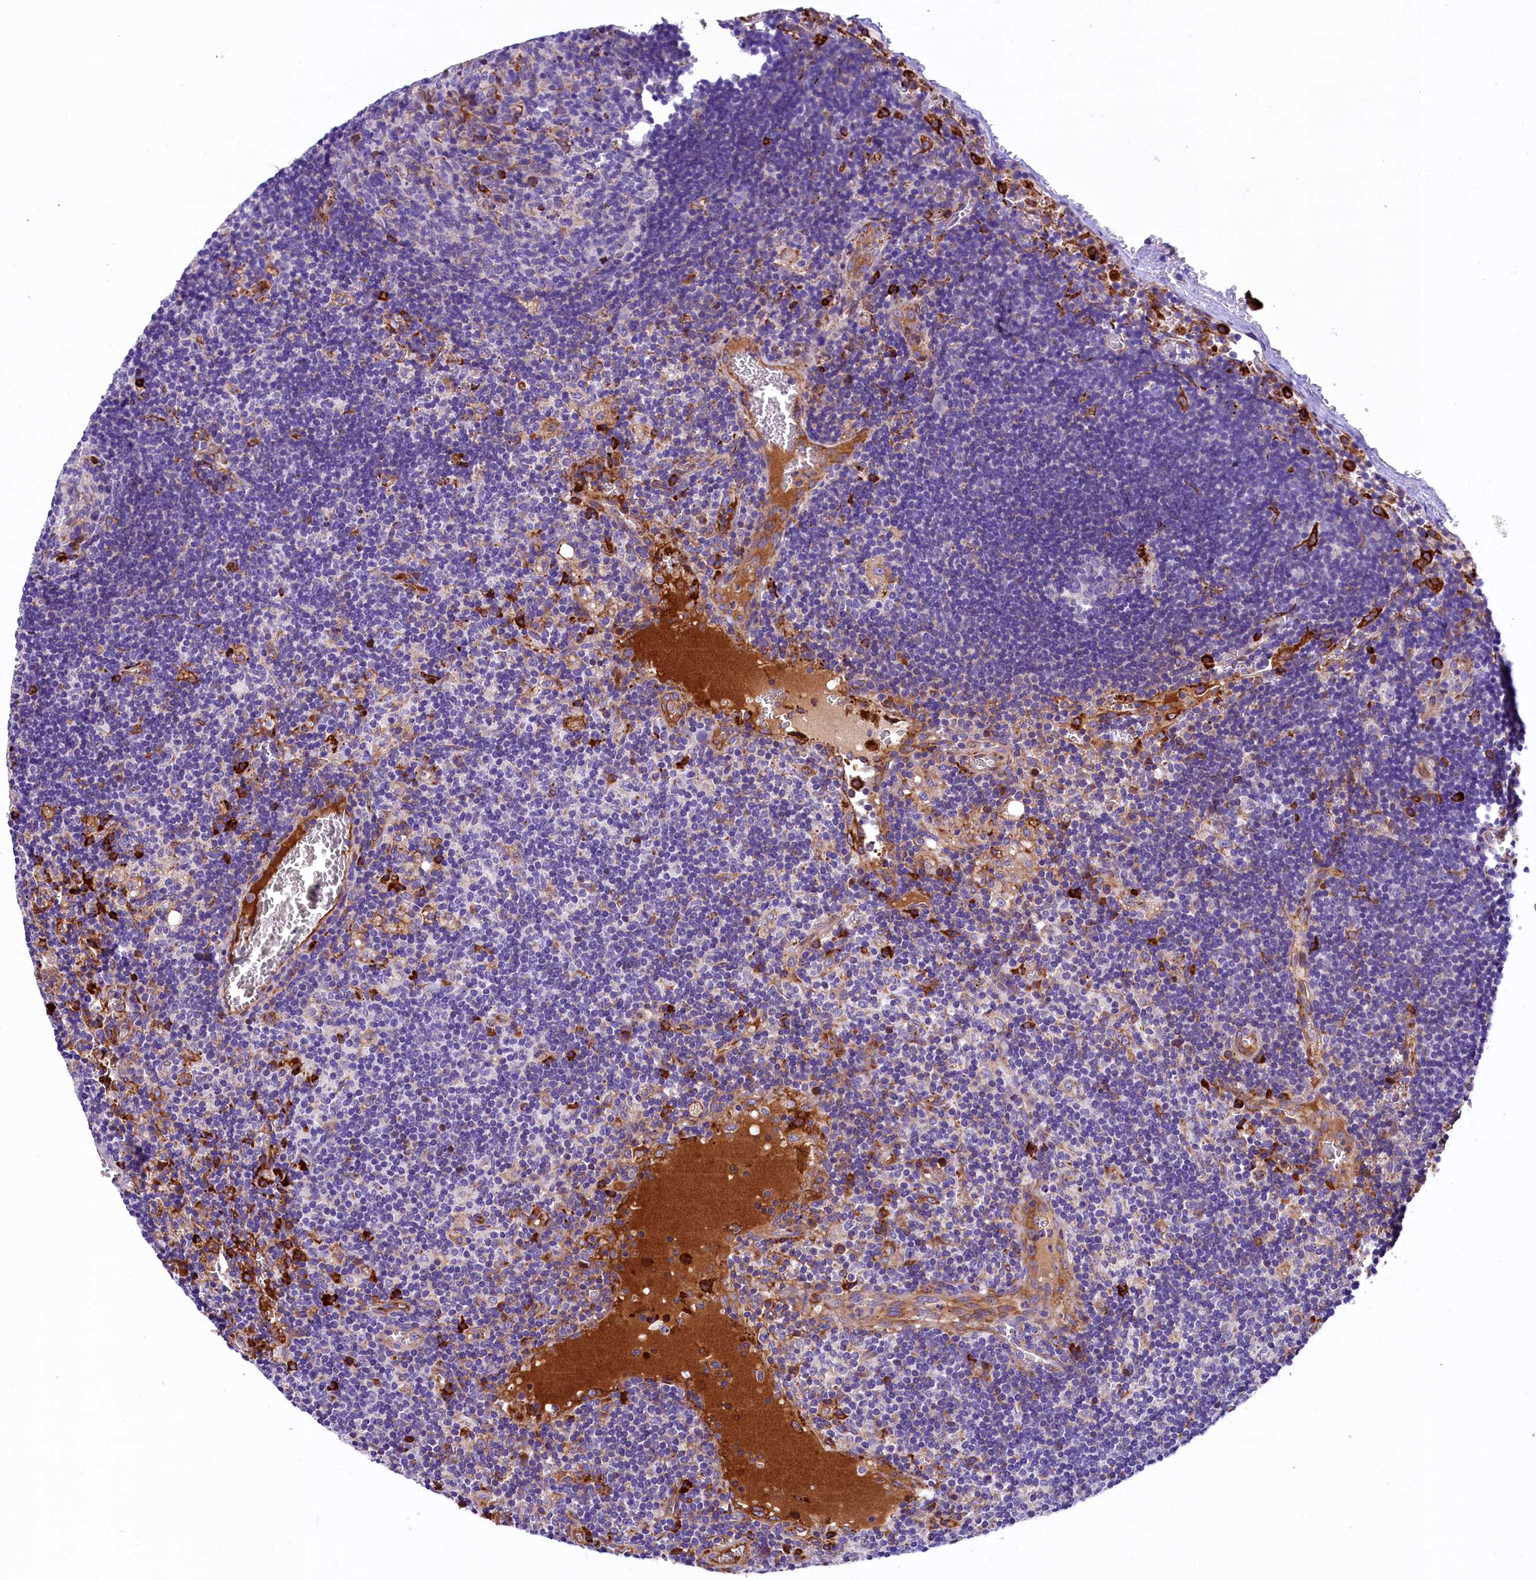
{"staining": {"intensity": "negative", "quantity": "none", "location": "none"}, "tissue": "lymph node", "cell_type": "Germinal center cells", "image_type": "normal", "snomed": [{"axis": "morphology", "description": "Normal tissue, NOS"}, {"axis": "topography", "description": "Lymph node"}], "caption": "High magnification brightfield microscopy of unremarkable lymph node stained with DAB (brown) and counterstained with hematoxylin (blue): germinal center cells show no significant expression. (Immunohistochemistry (ihc), brightfield microscopy, high magnification).", "gene": "CMTR2", "patient": {"sex": "female", "age": 73}}